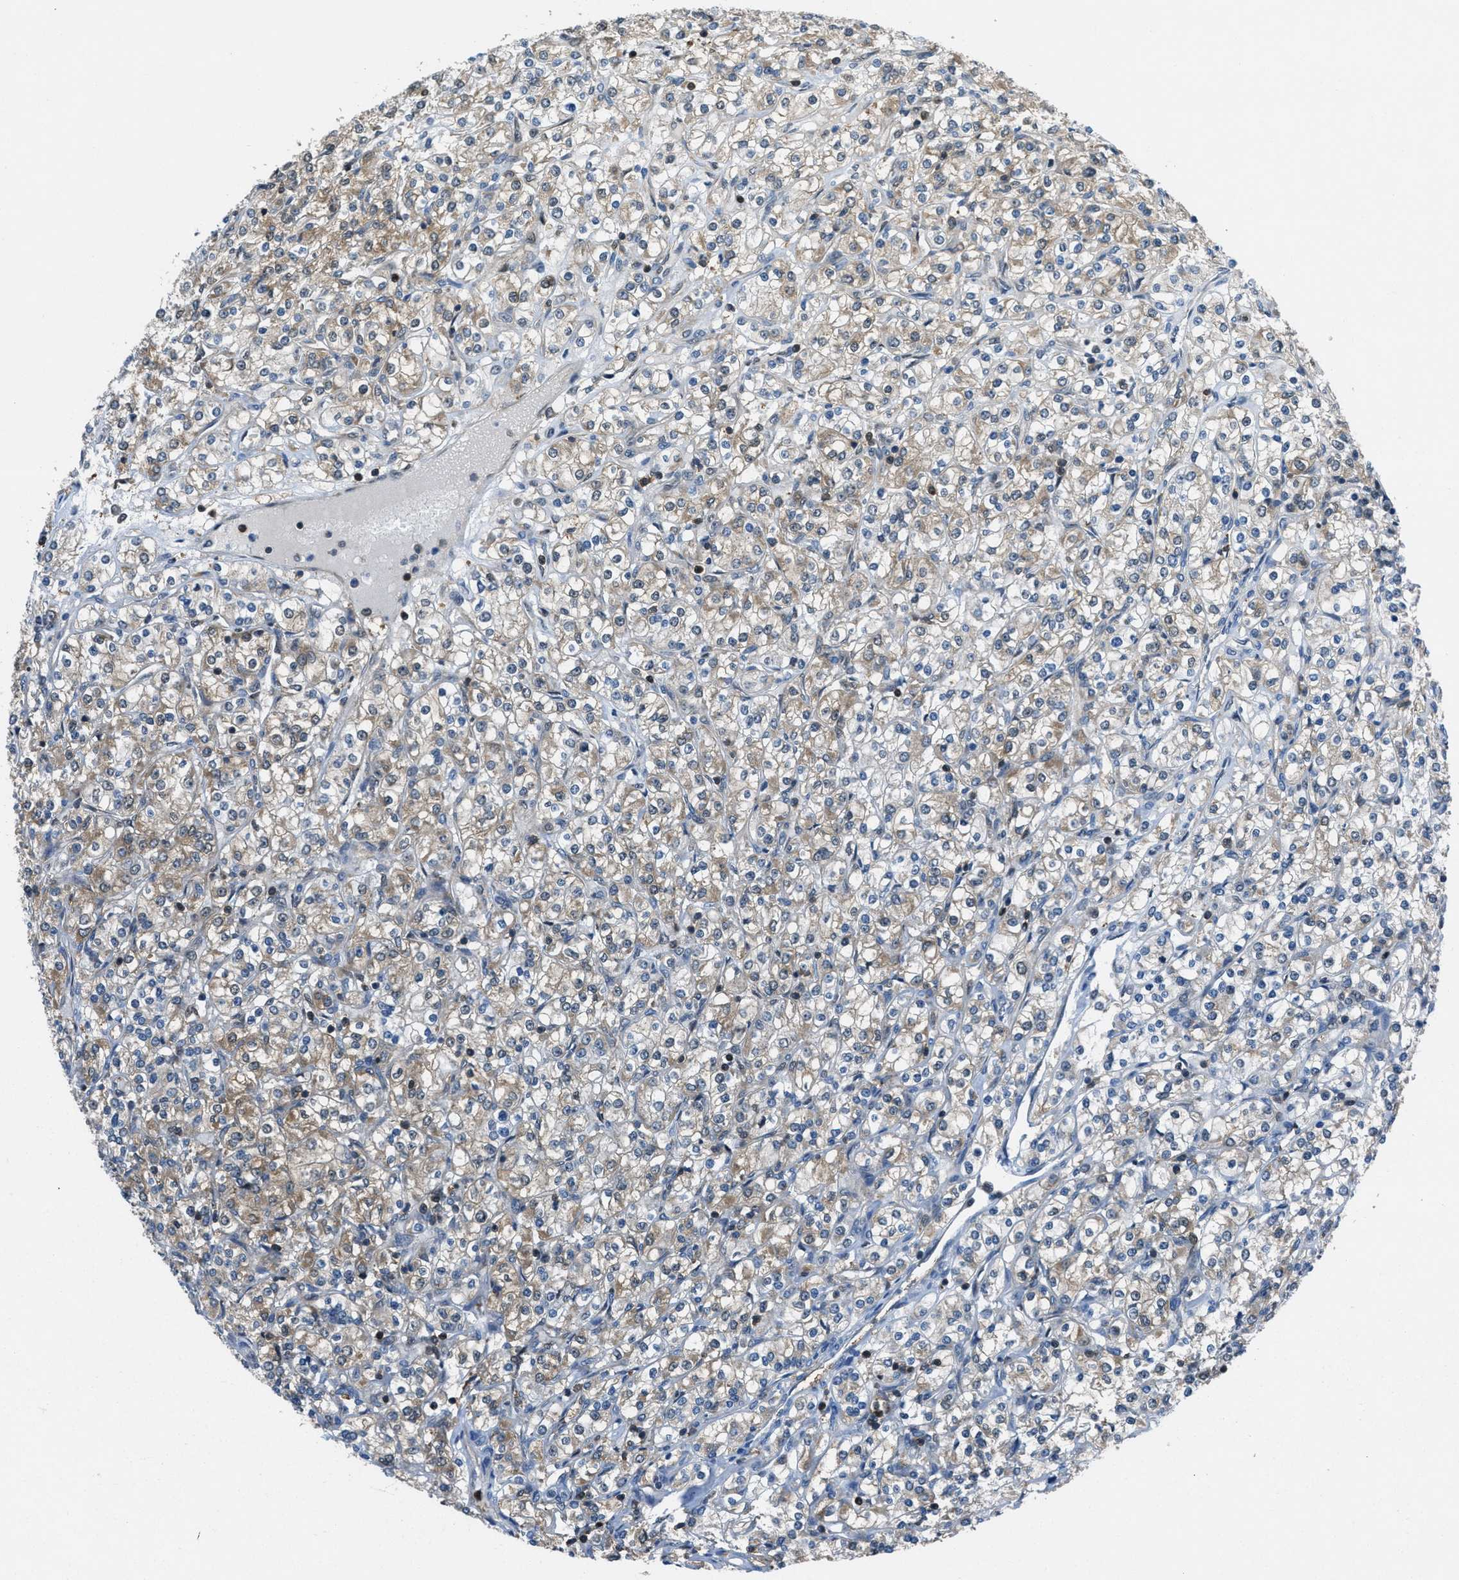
{"staining": {"intensity": "weak", "quantity": ">75%", "location": "cytoplasmic/membranous"}, "tissue": "renal cancer", "cell_type": "Tumor cells", "image_type": "cancer", "snomed": [{"axis": "morphology", "description": "Adenocarcinoma, NOS"}, {"axis": "topography", "description": "Kidney"}], "caption": "Human renal cancer stained with a protein marker reveals weak staining in tumor cells.", "gene": "PIP5K1C", "patient": {"sex": "male", "age": 77}}